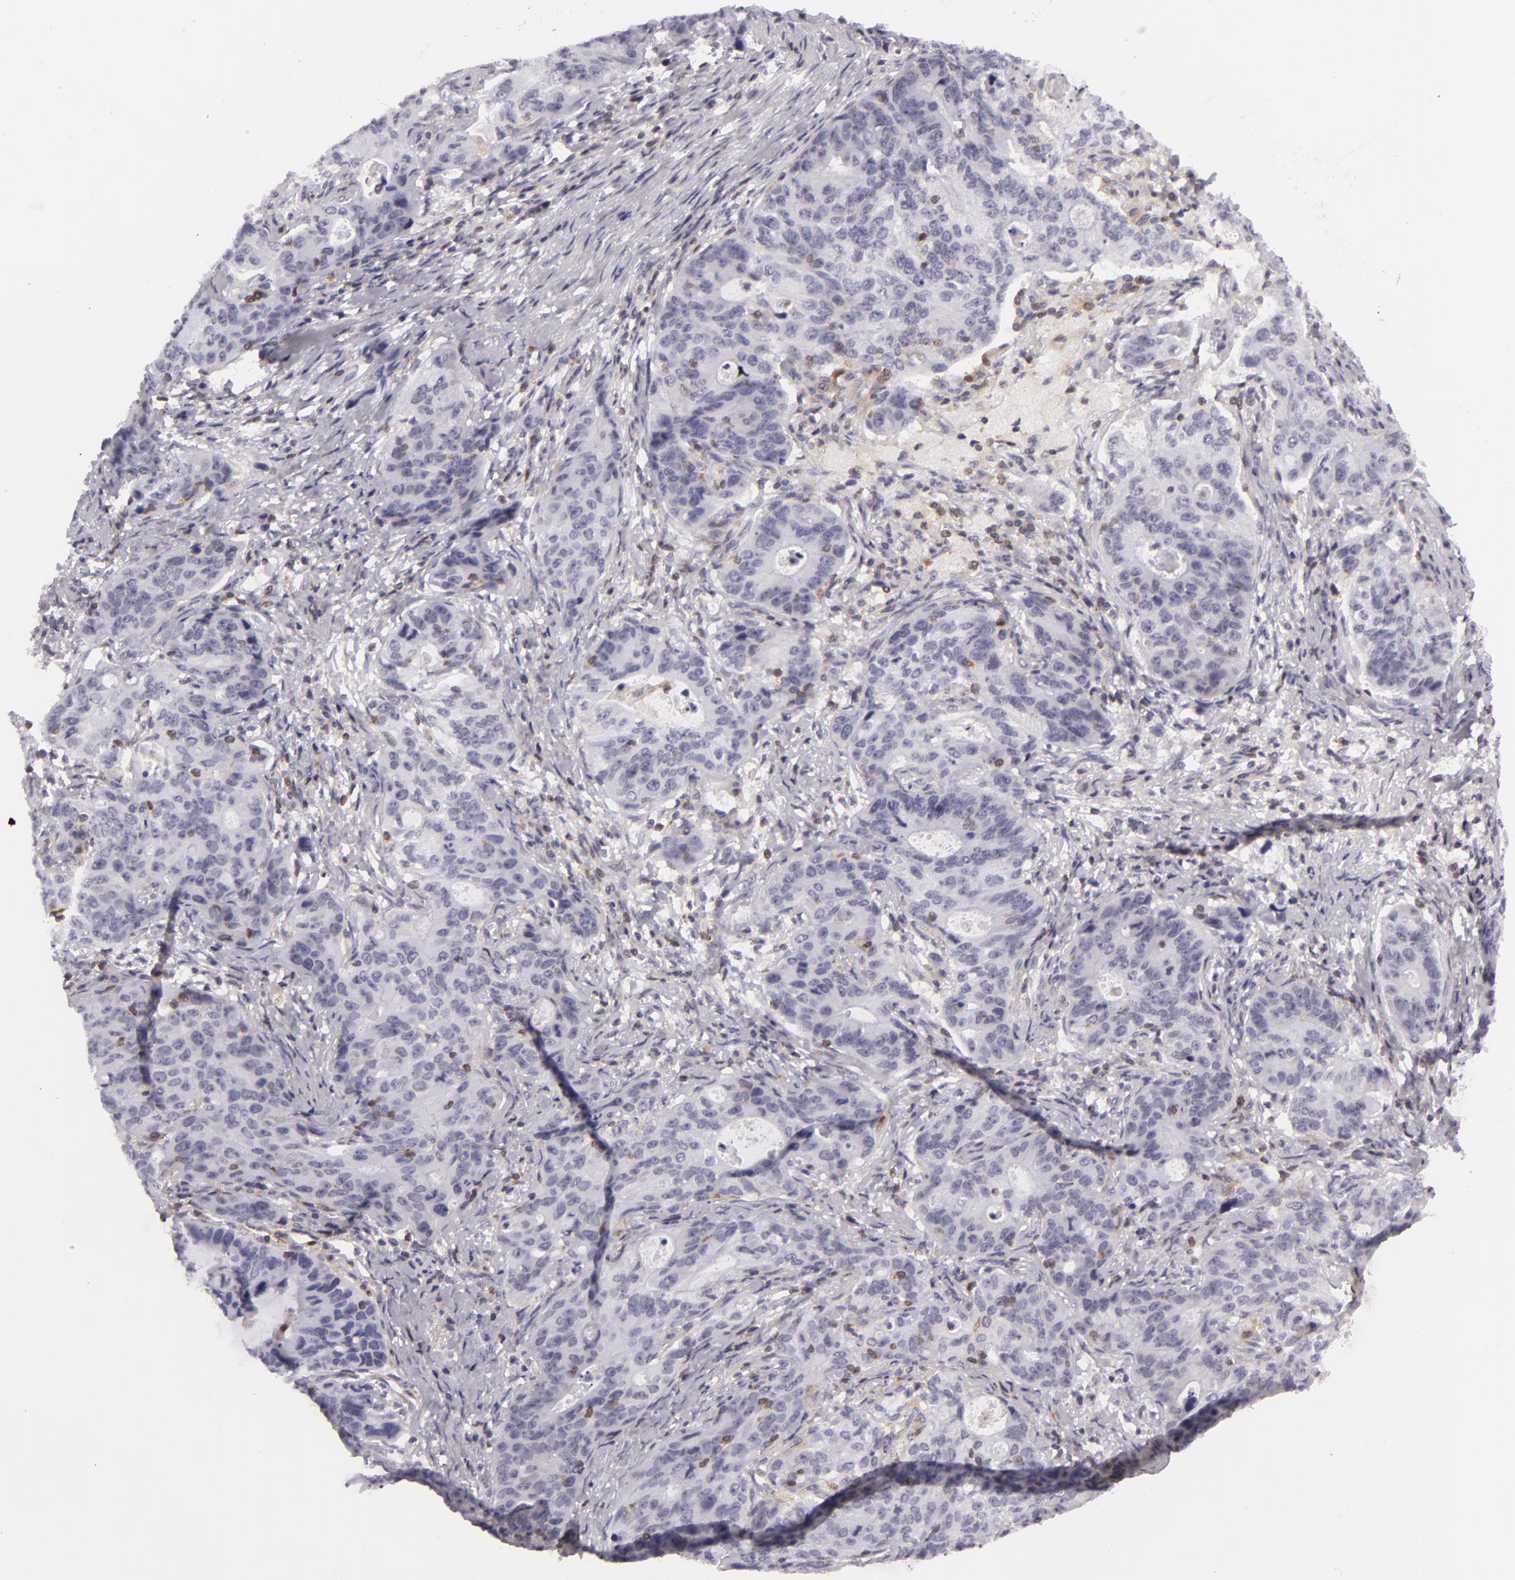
{"staining": {"intensity": "negative", "quantity": "none", "location": "none"}, "tissue": "stomach cancer", "cell_type": "Tumor cells", "image_type": "cancer", "snomed": [{"axis": "morphology", "description": "Adenocarcinoma, NOS"}, {"axis": "topography", "description": "Esophagus"}, {"axis": "topography", "description": "Stomach"}], "caption": "This is a histopathology image of immunohistochemistry (IHC) staining of adenocarcinoma (stomach), which shows no positivity in tumor cells.", "gene": "KCNAB2", "patient": {"sex": "male", "age": 74}}